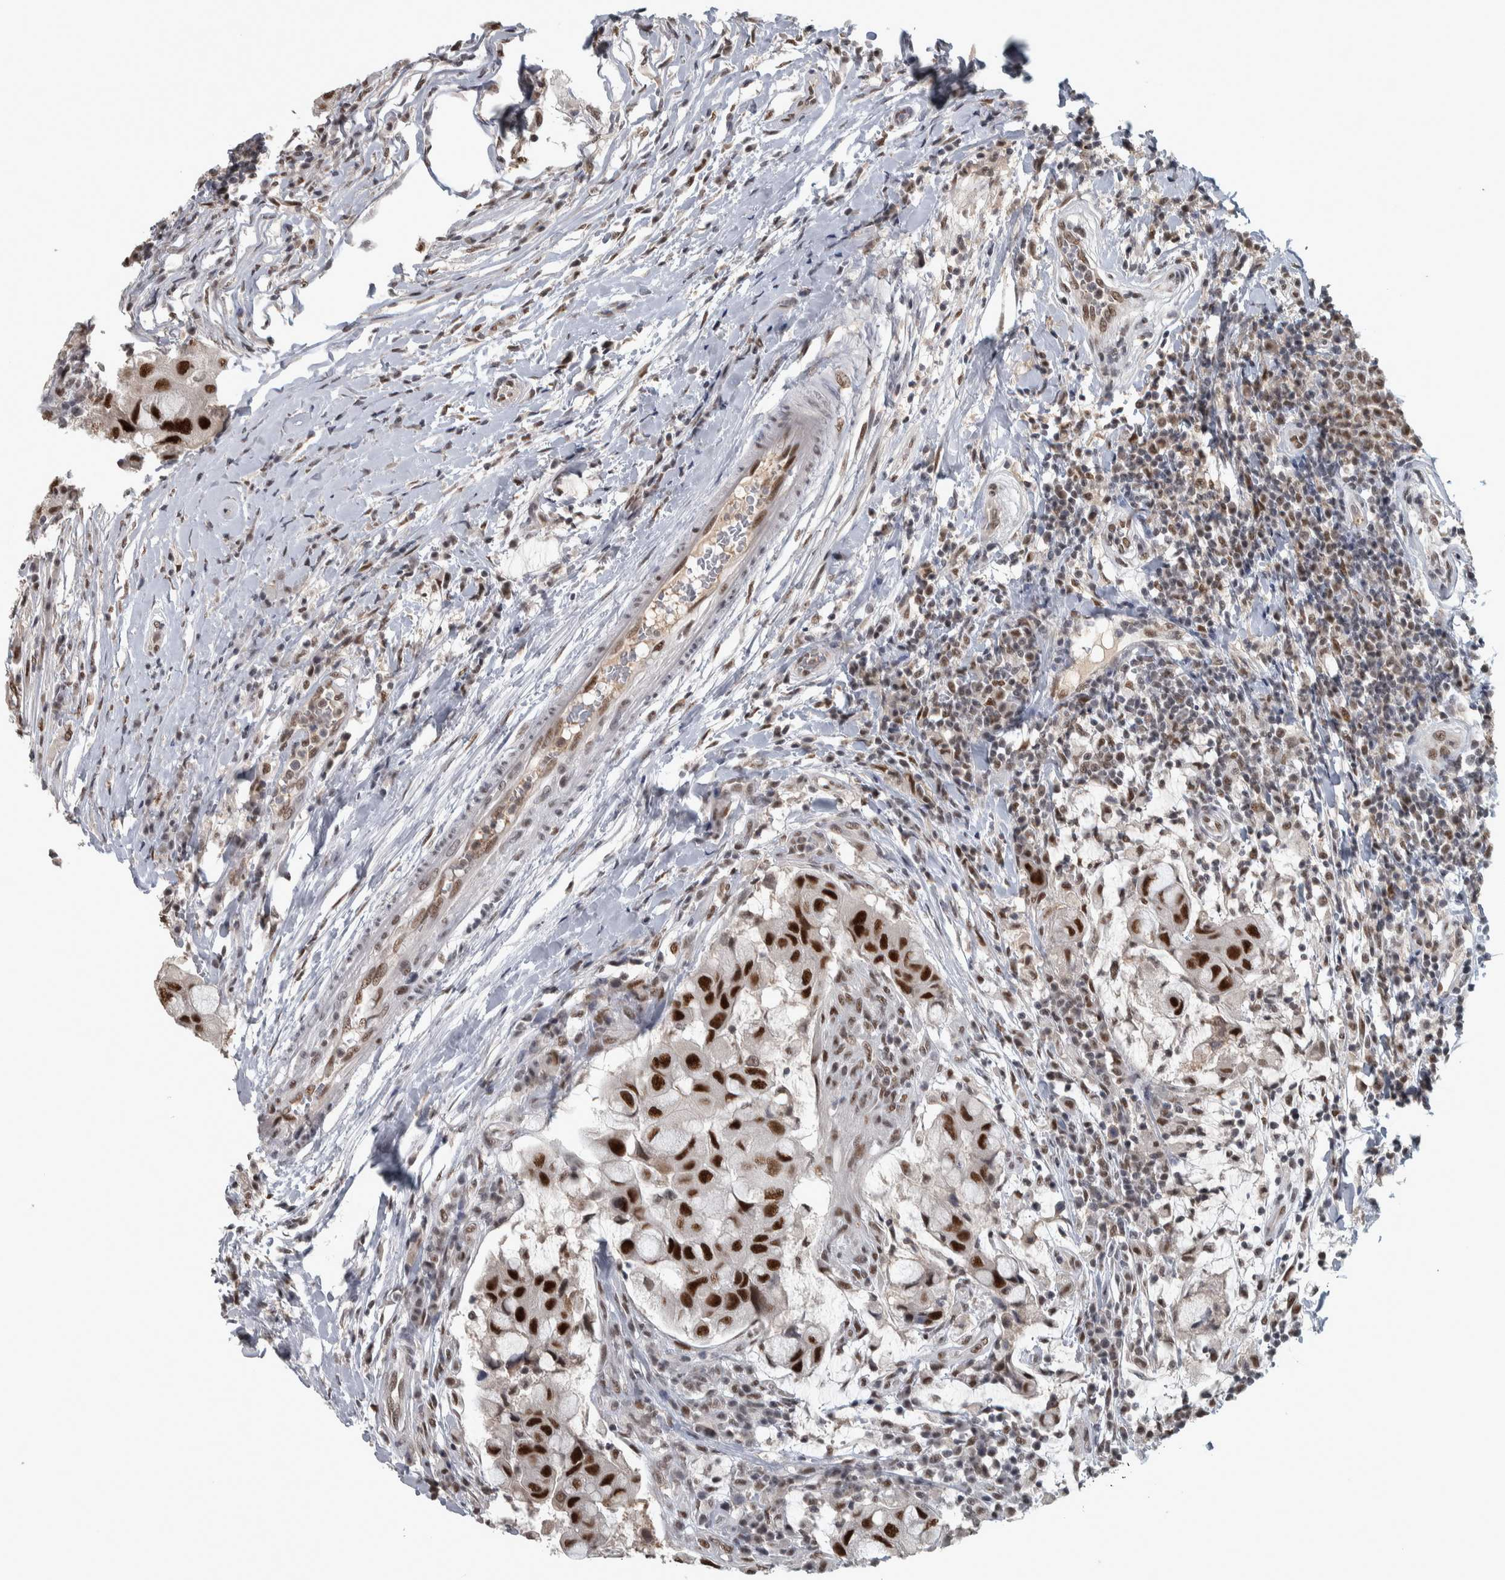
{"staining": {"intensity": "strong", "quantity": ">75%", "location": "nuclear"}, "tissue": "breast cancer", "cell_type": "Tumor cells", "image_type": "cancer", "snomed": [{"axis": "morphology", "description": "Duct carcinoma"}, {"axis": "topography", "description": "Breast"}], "caption": "Breast cancer stained with a brown dye displays strong nuclear positive staining in about >75% of tumor cells.", "gene": "DDX42", "patient": {"sex": "female", "age": 27}}